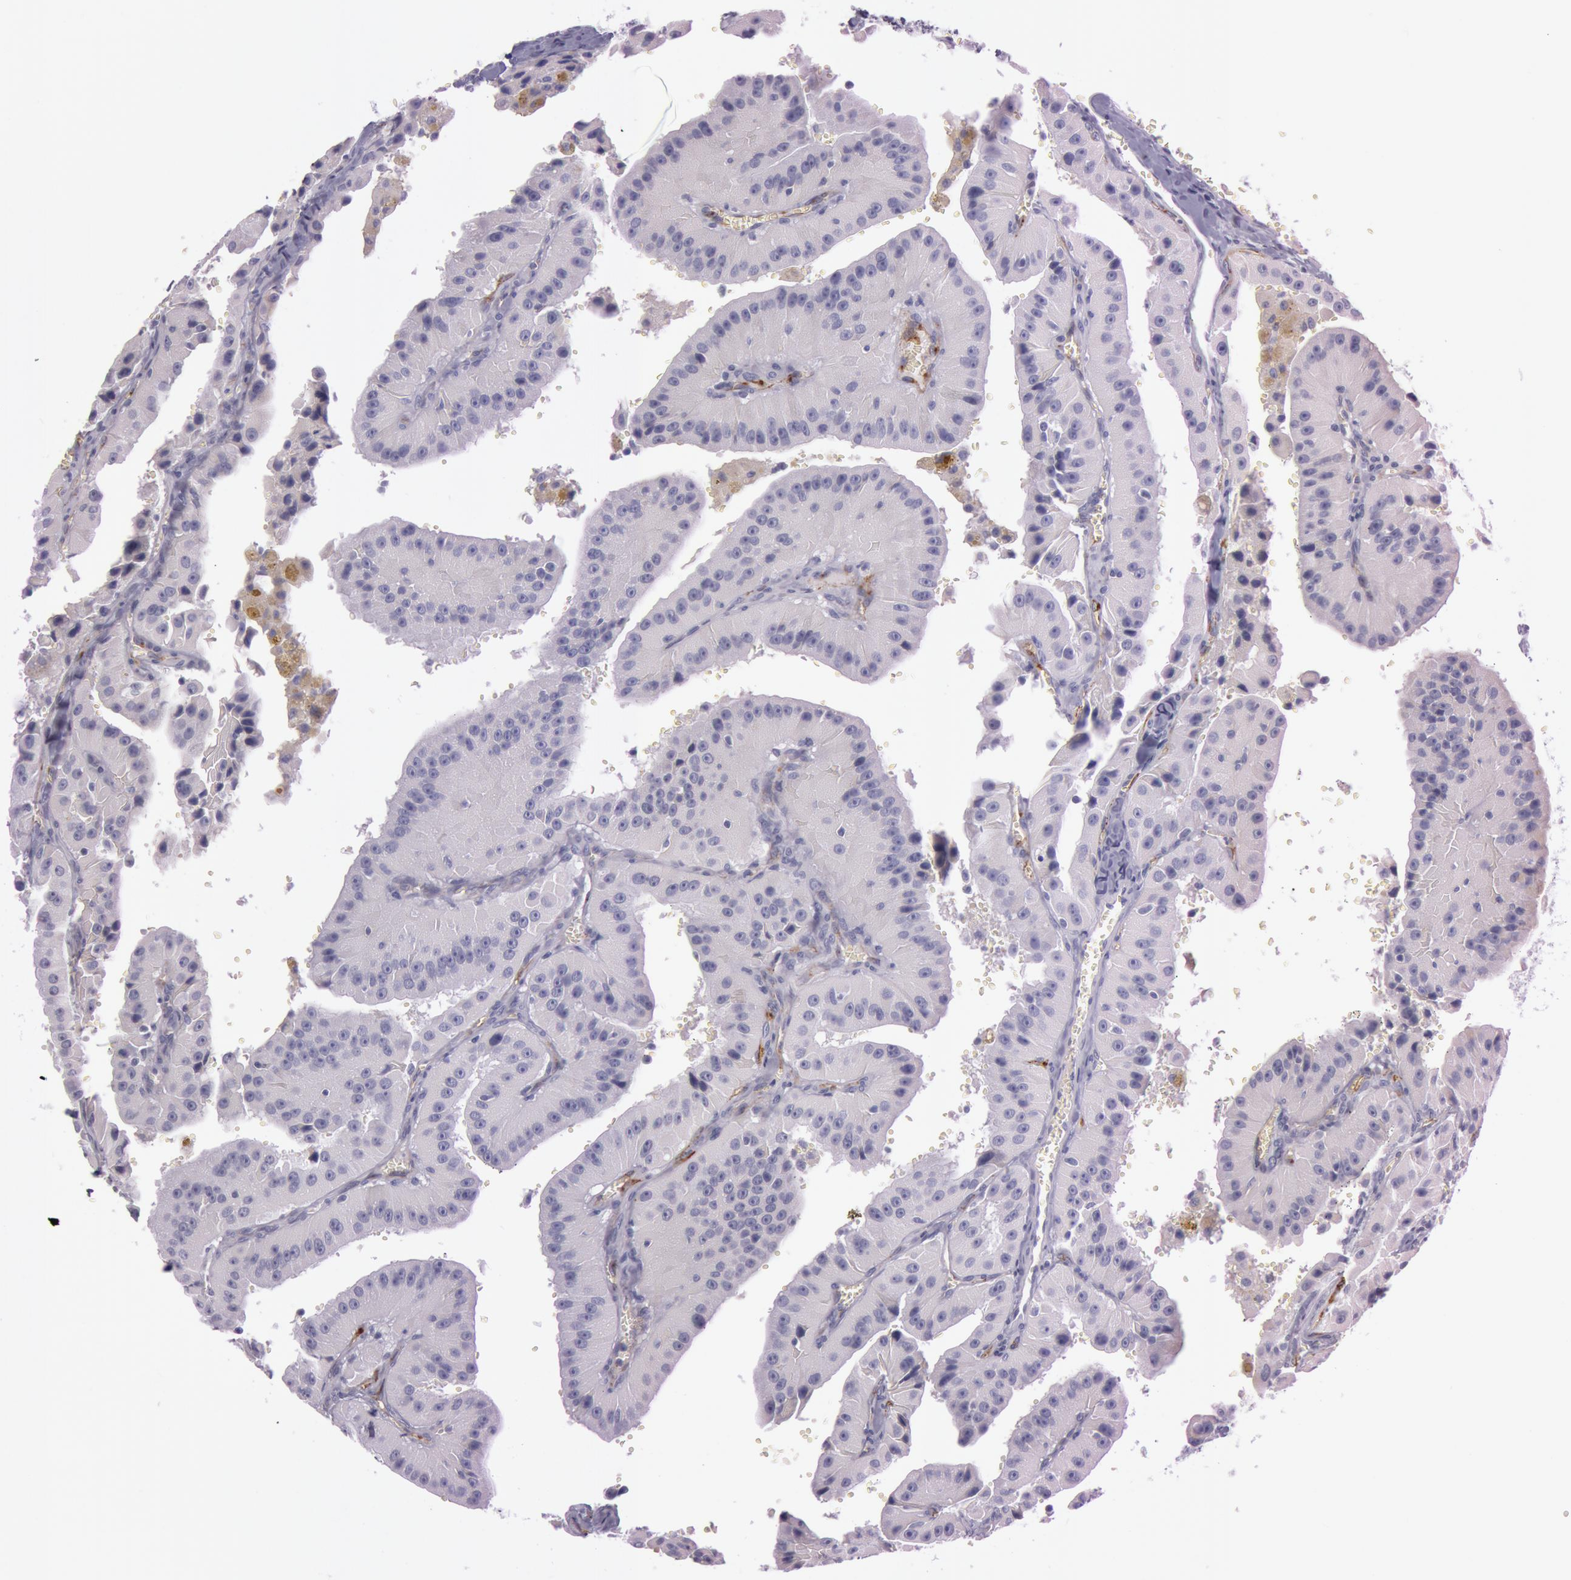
{"staining": {"intensity": "negative", "quantity": "none", "location": "none"}, "tissue": "thyroid cancer", "cell_type": "Tumor cells", "image_type": "cancer", "snomed": [{"axis": "morphology", "description": "Carcinoma, NOS"}, {"axis": "topography", "description": "Thyroid gland"}], "caption": "Thyroid cancer (carcinoma) was stained to show a protein in brown. There is no significant staining in tumor cells.", "gene": "FOLH1", "patient": {"sex": "male", "age": 76}}